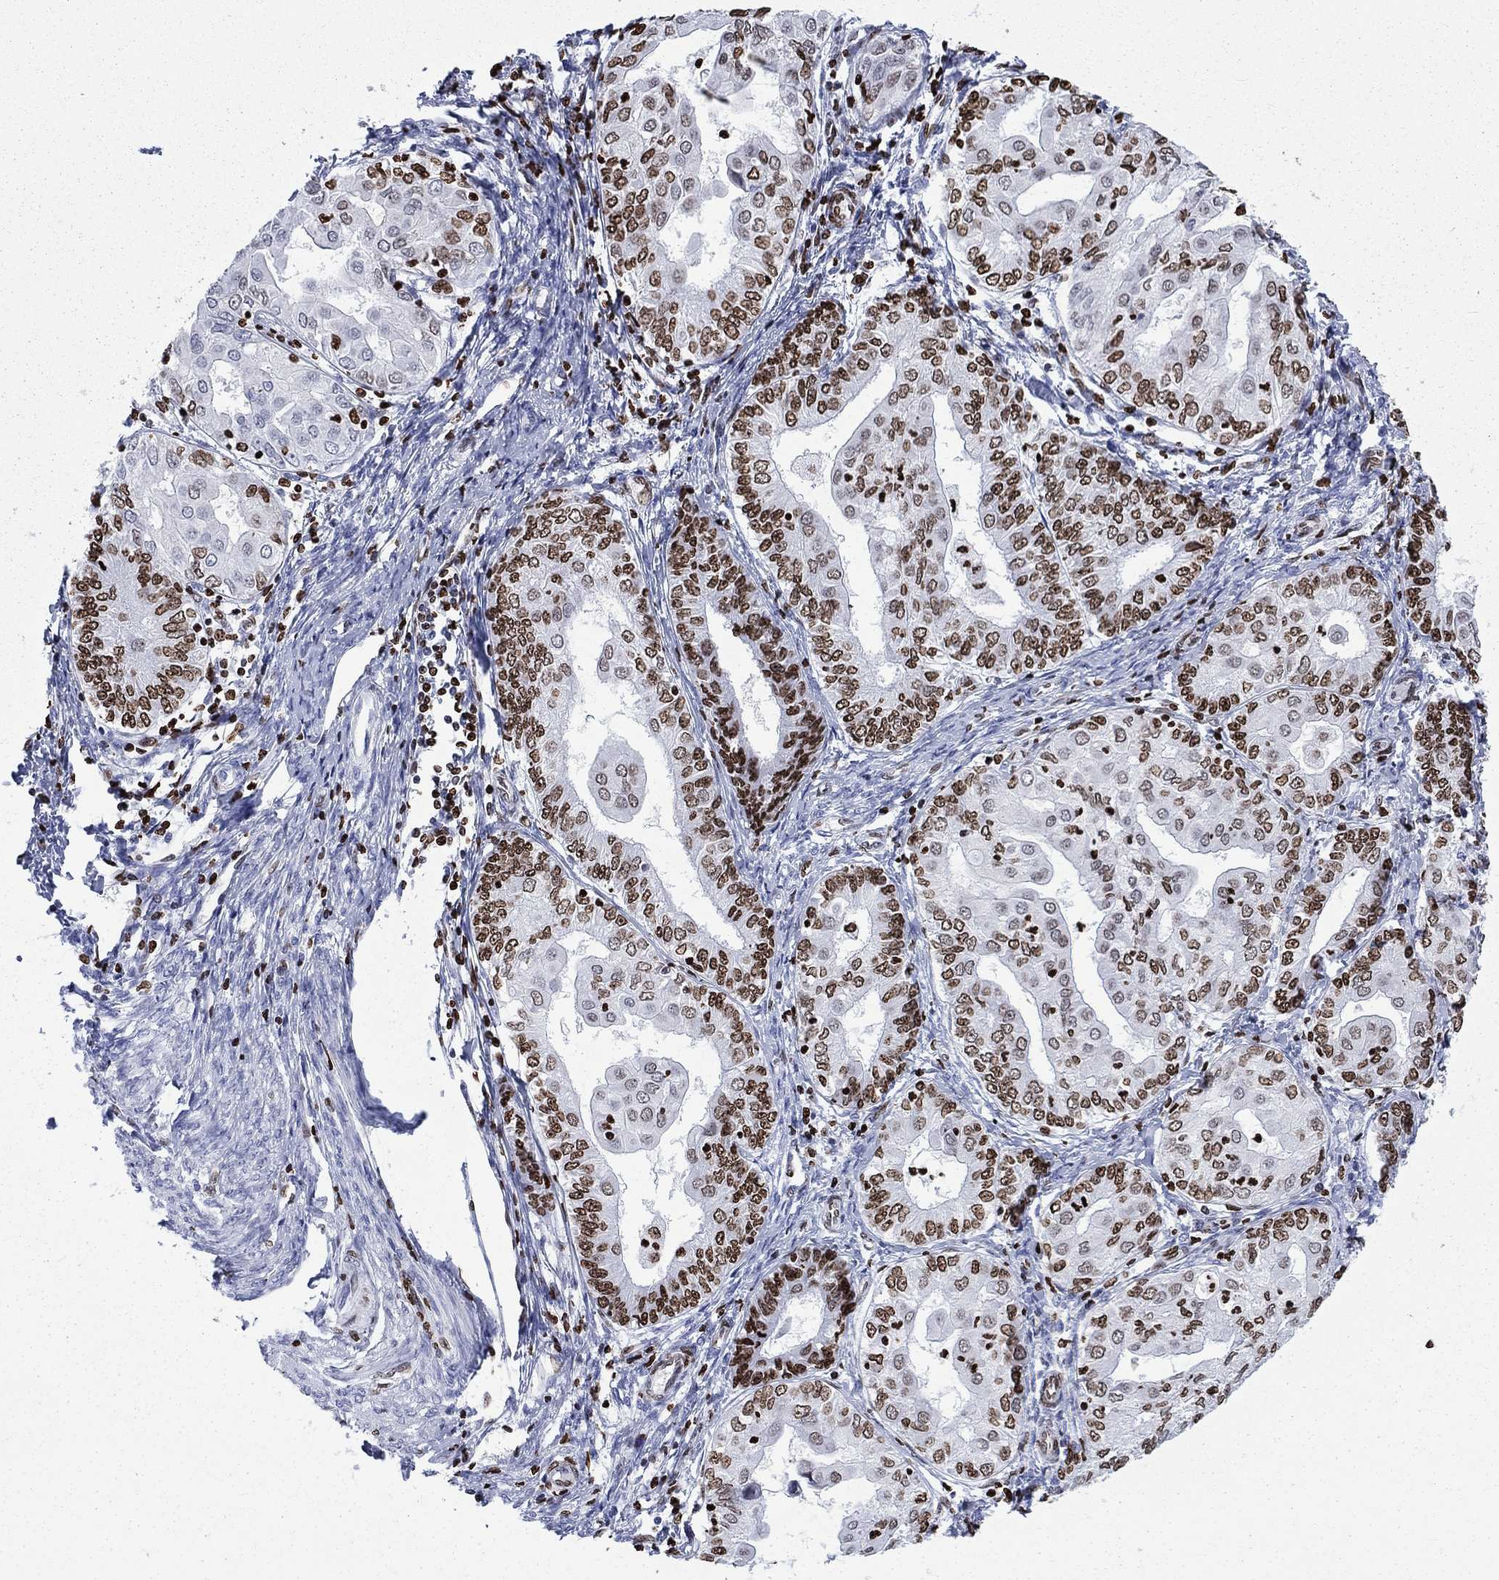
{"staining": {"intensity": "strong", "quantity": "25%-75%", "location": "nuclear"}, "tissue": "endometrial cancer", "cell_type": "Tumor cells", "image_type": "cancer", "snomed": [{"axis": "morphology", "description": "Adenocarcinoma, NOS"}, {"axis": "topography", "description": "Endometrium"}], "caption": "Immunohistochemical staining of human endometrial cancer (adenocarcinoma) demonstrates high levels of strong nuclear protein expression in approximately 25%-75% of tumor cells.", "gene": "H1-5", "patient": {"sex": "female", "age": 68}}